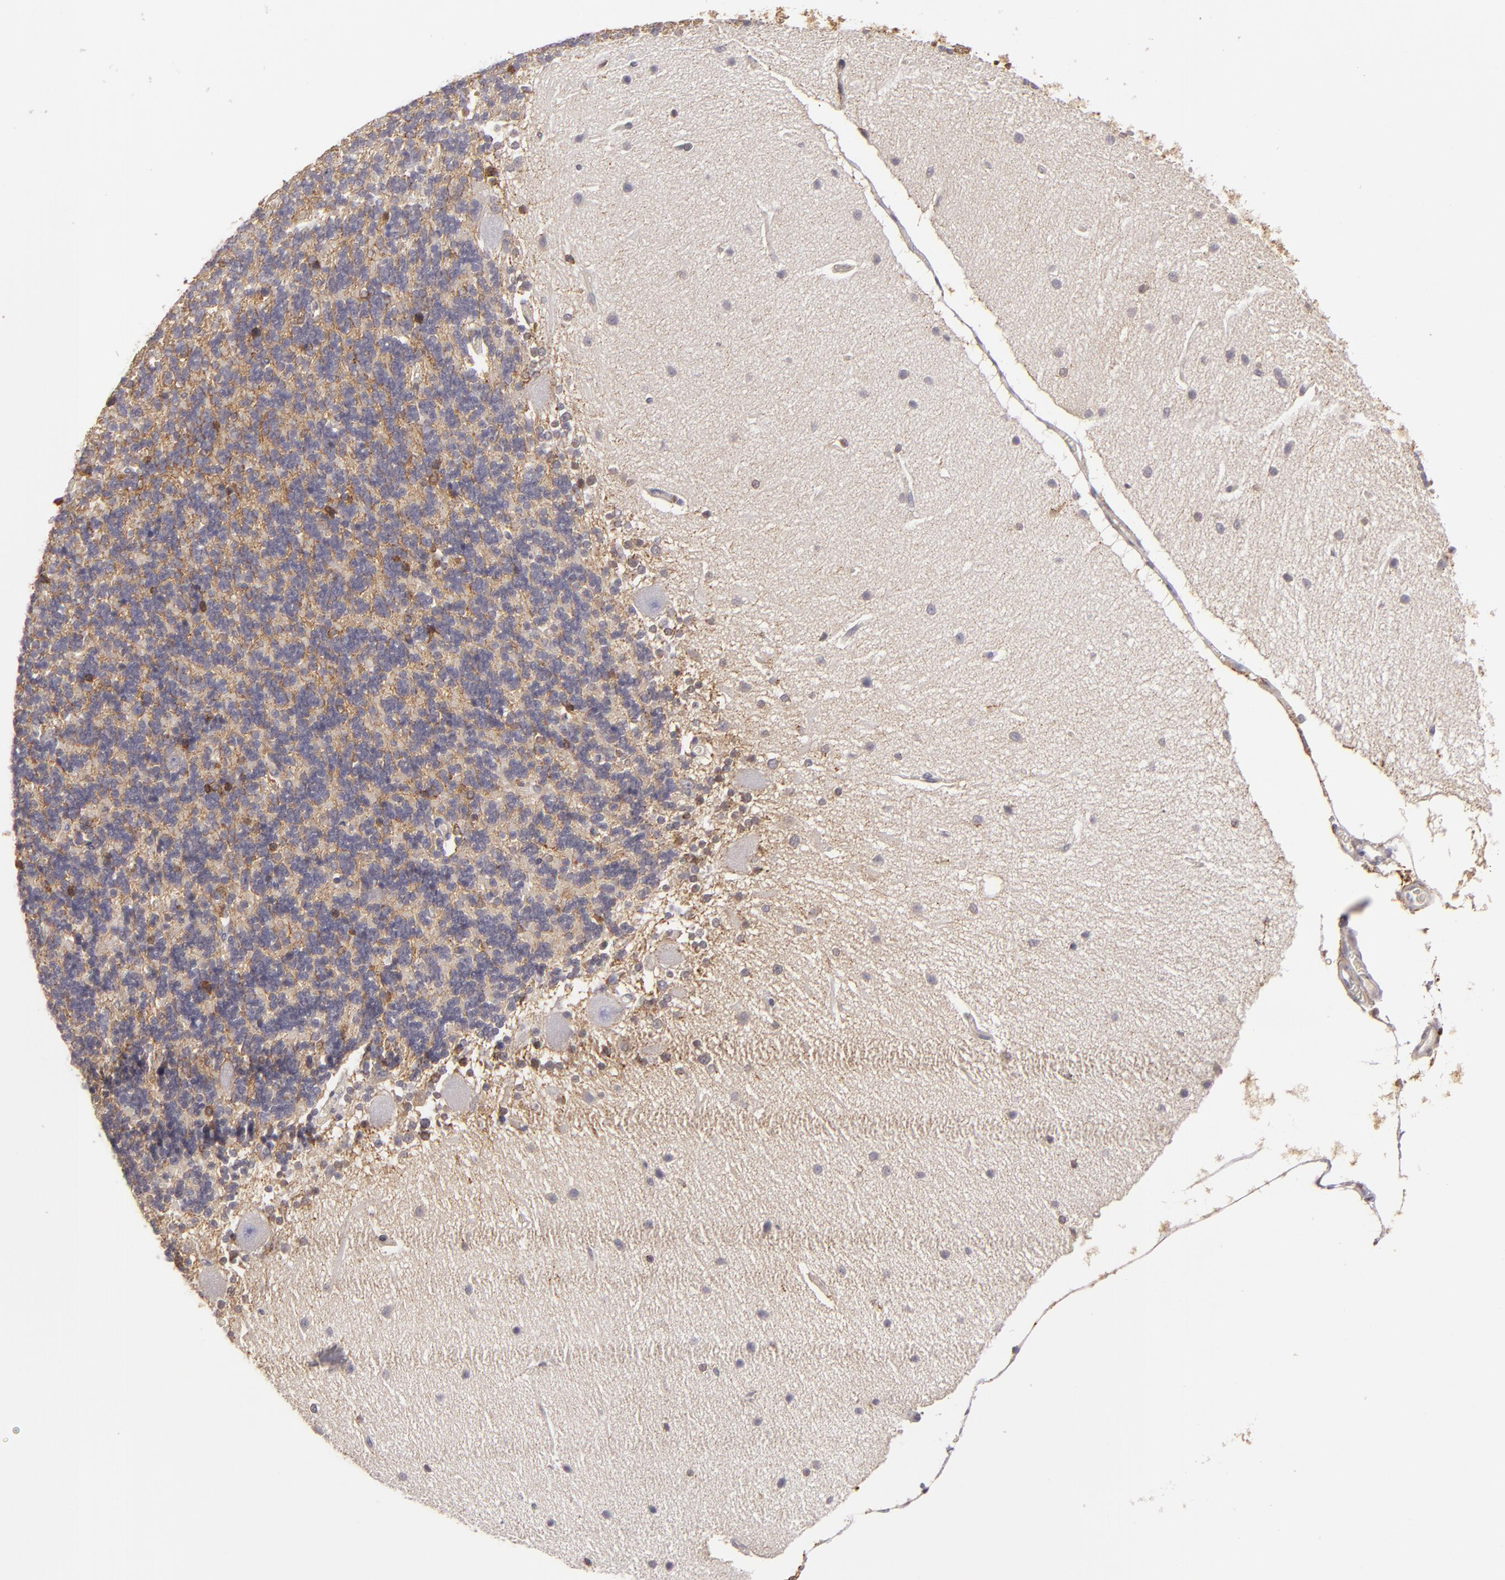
{"staining": {"intensity": "negative", "quantity": "none", "location": "none"}, "tissue": "cerebellum", "cell_type": "Cells in granular layer", "image_type": "normal", "snomed": [{"axis": "morphology", "description": "Normal tissue, NOS"}, {"axis": "topography", "description": "Cerebellum"}], "caption": "The micrograph exhibits no significant expression in cells in granular layer of cerebellum.", "gene": "ALCAM", "patient": {"sex": "female", "age": 54}}